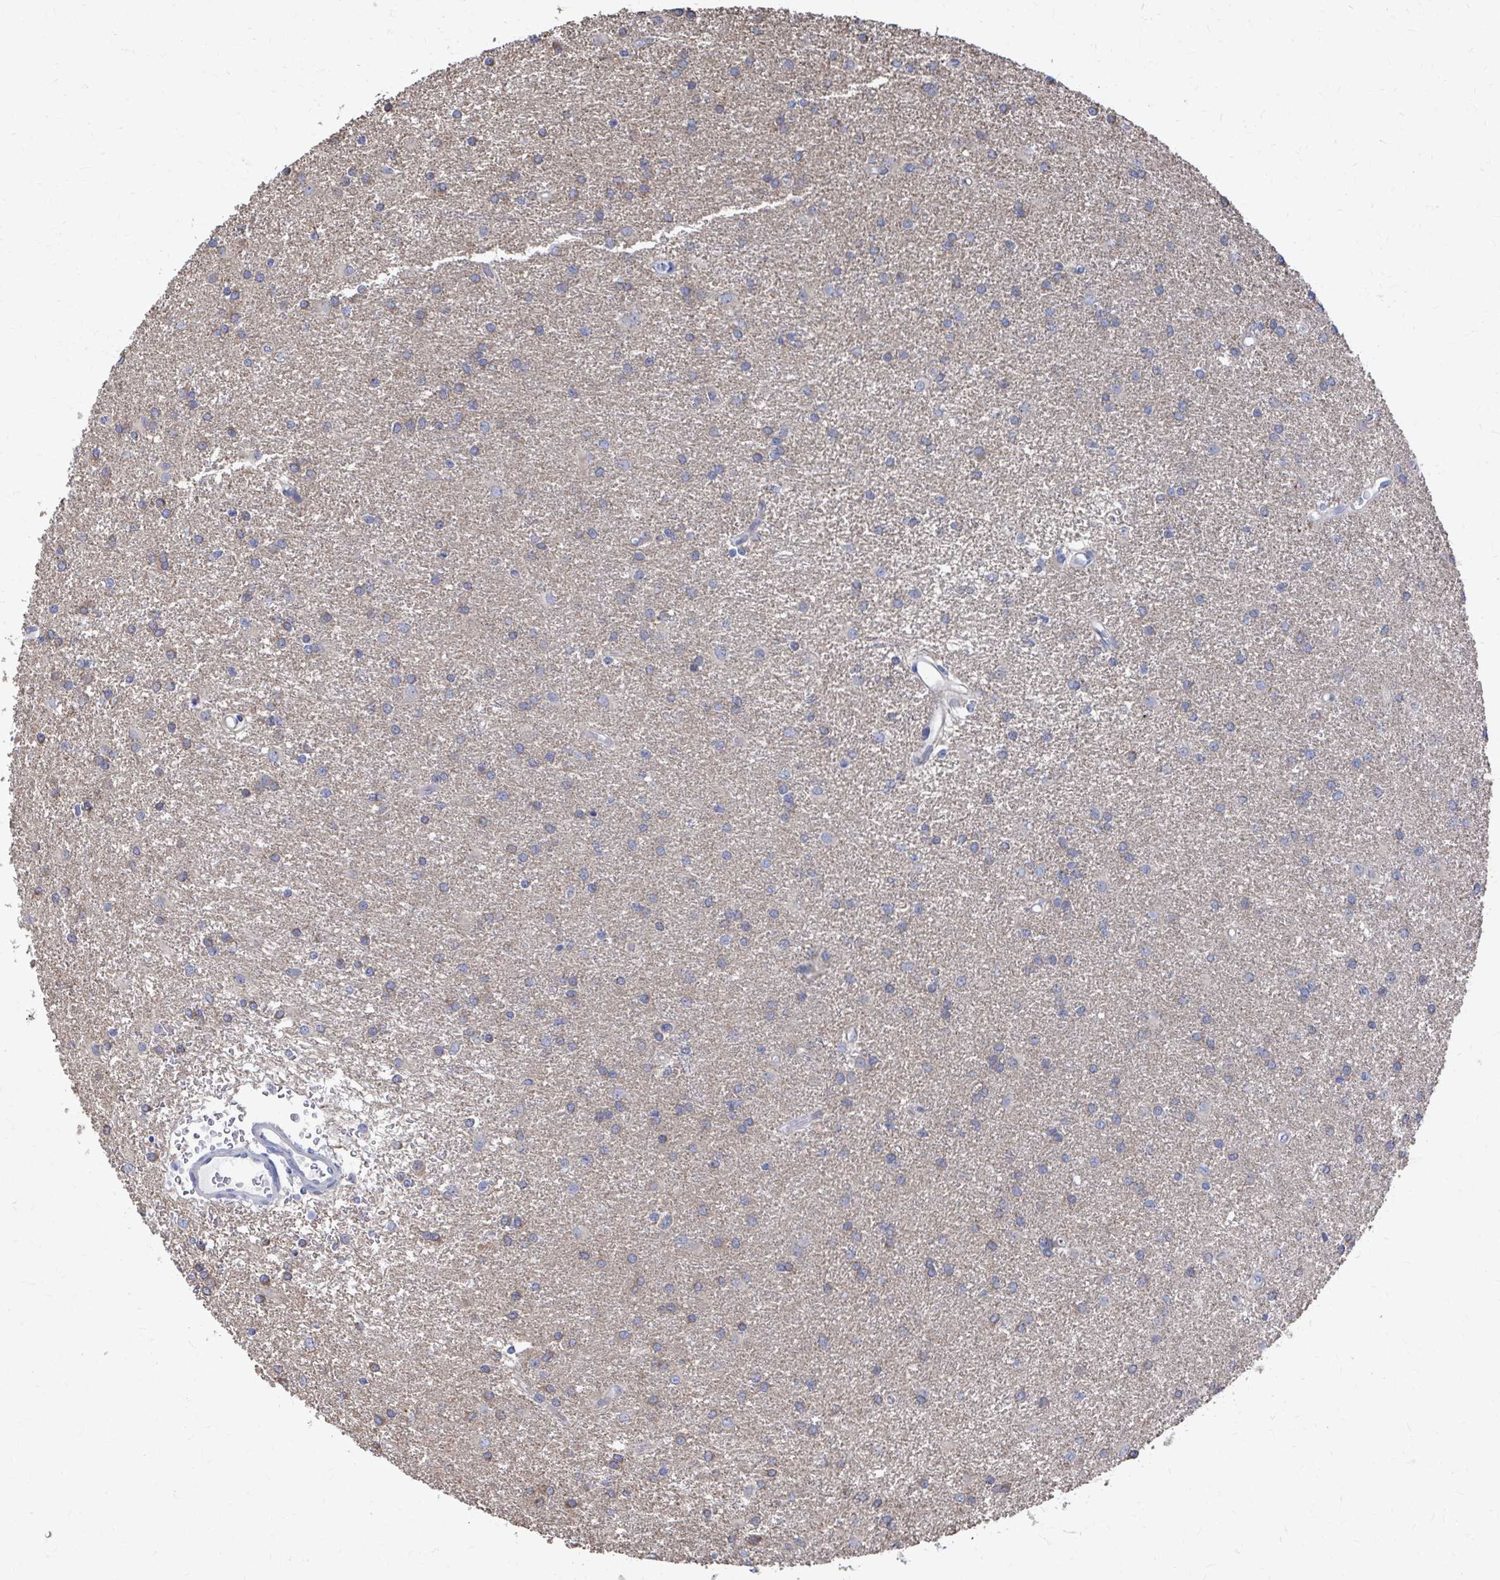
{"staining": {"intensity": "negative", "quantity": "none", "location": "none"}, "tissue": "glioma", "cell_type": "Tumor cells", "image_type": "cancer", "snomed": [{"axis": "morphology", "description": "Glioma, malignant, High grade"}, {"axis": "topography", "description": "Brain"}], "caption": "High power microscopy histopathology image of an immunohistochemistry (IHC) histopathology image of glioma, revealing no significant staining in tumor cells.", "gene": "PLEKHG7", "patient": {"sex": "female", "age": 50}}